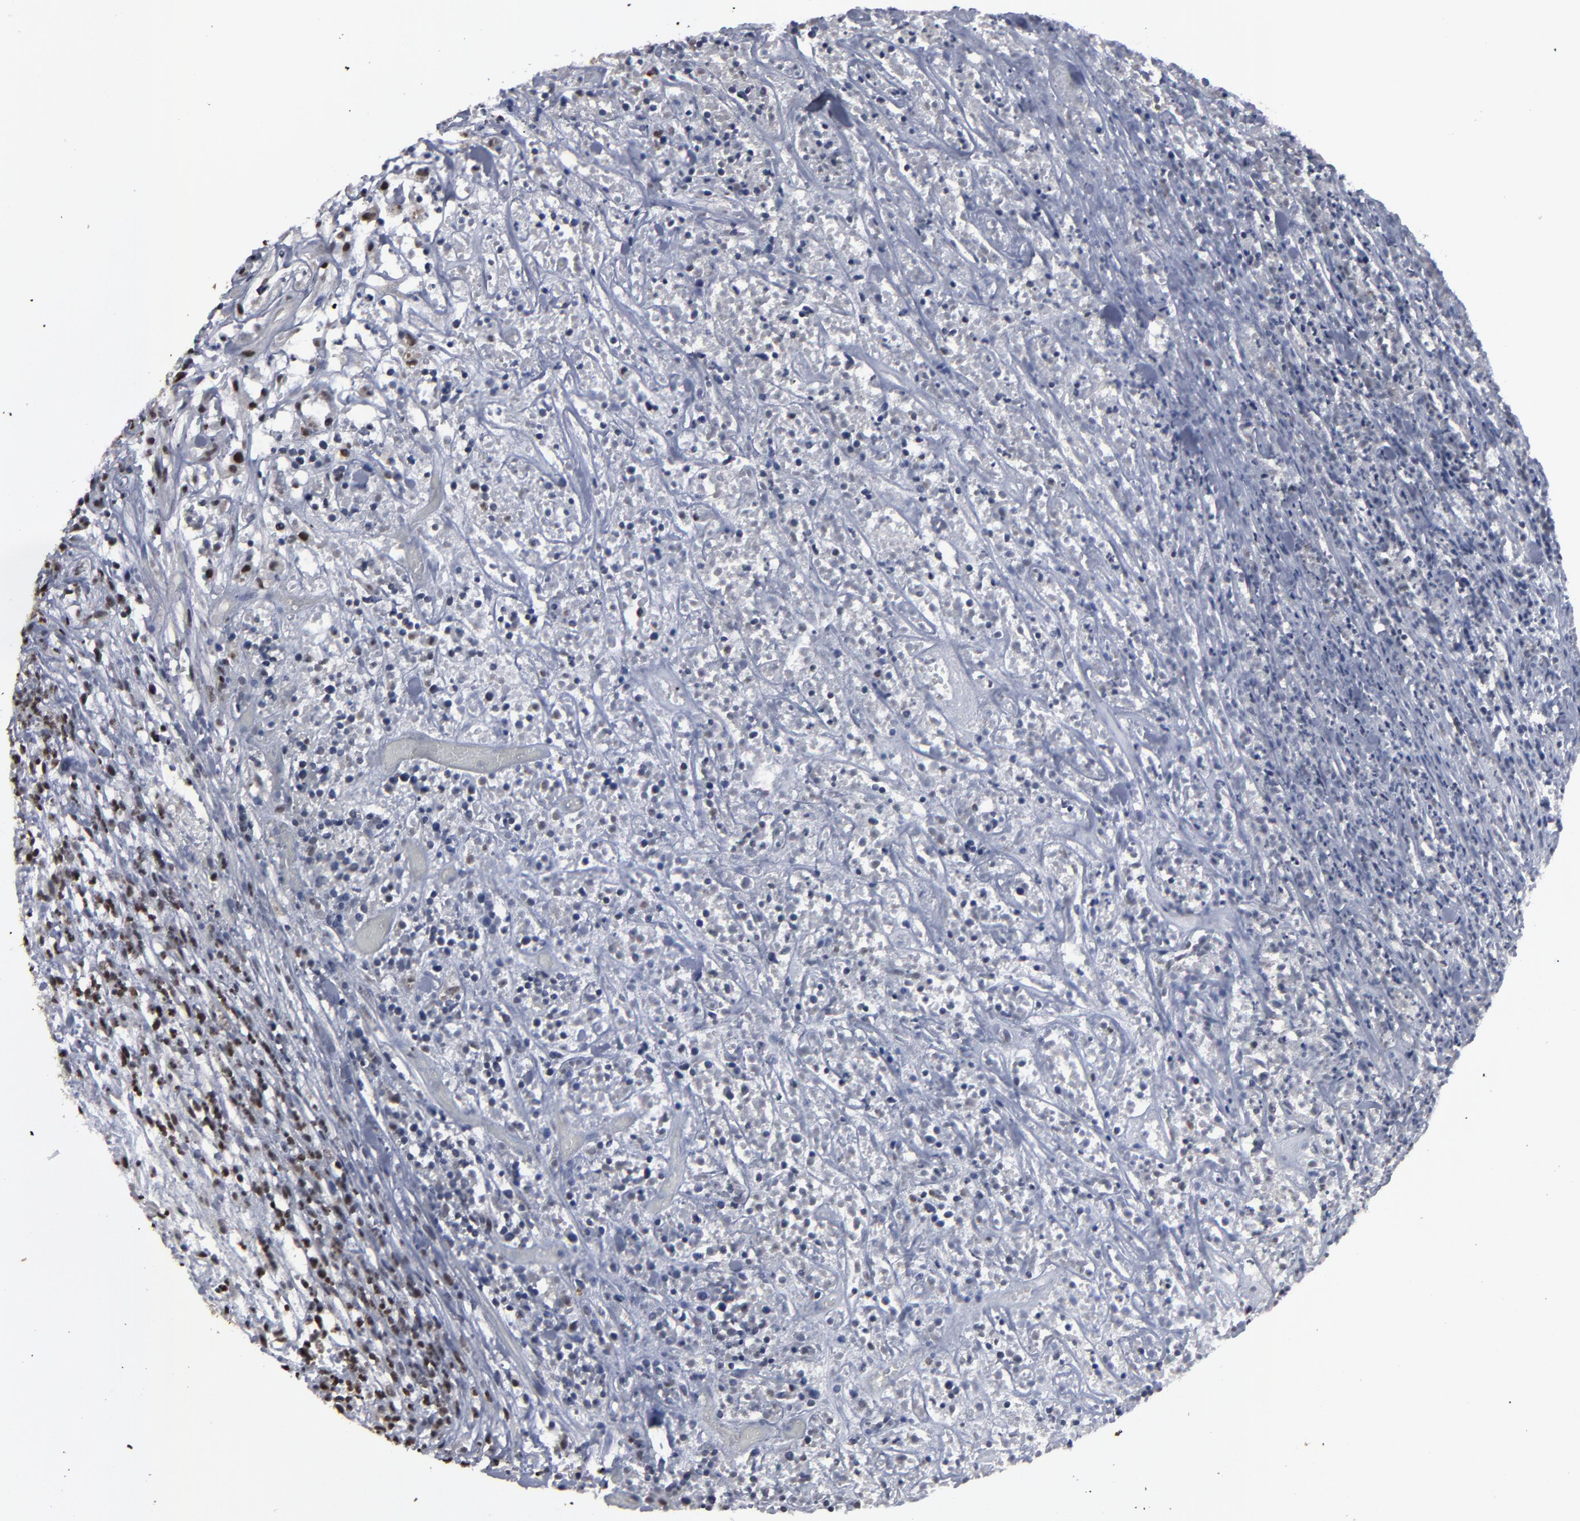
{"staining": {"intensity": "weak", "quantity": "25%-75%", "location": "nuclear"}, "tissue": "lymphoma", "cell_type": "Tumor cells", "image_type": "cancer", "snomed": [{"axis": "morphology", "description": "Malignant lymphoma, non-Hodgkin's type, High grade"}, {"axis": "topography", "description": "Lymph node"}], "caption": "This is a histology image of immunohistochemistry (IHC) staining of high-grade malignant lymphoma, non-Hodgkin's type, which shows weak staining in the nuclear of tumor cells.", "gene": "SSRP1", "patient": {"sex": "female", "age": 73}}